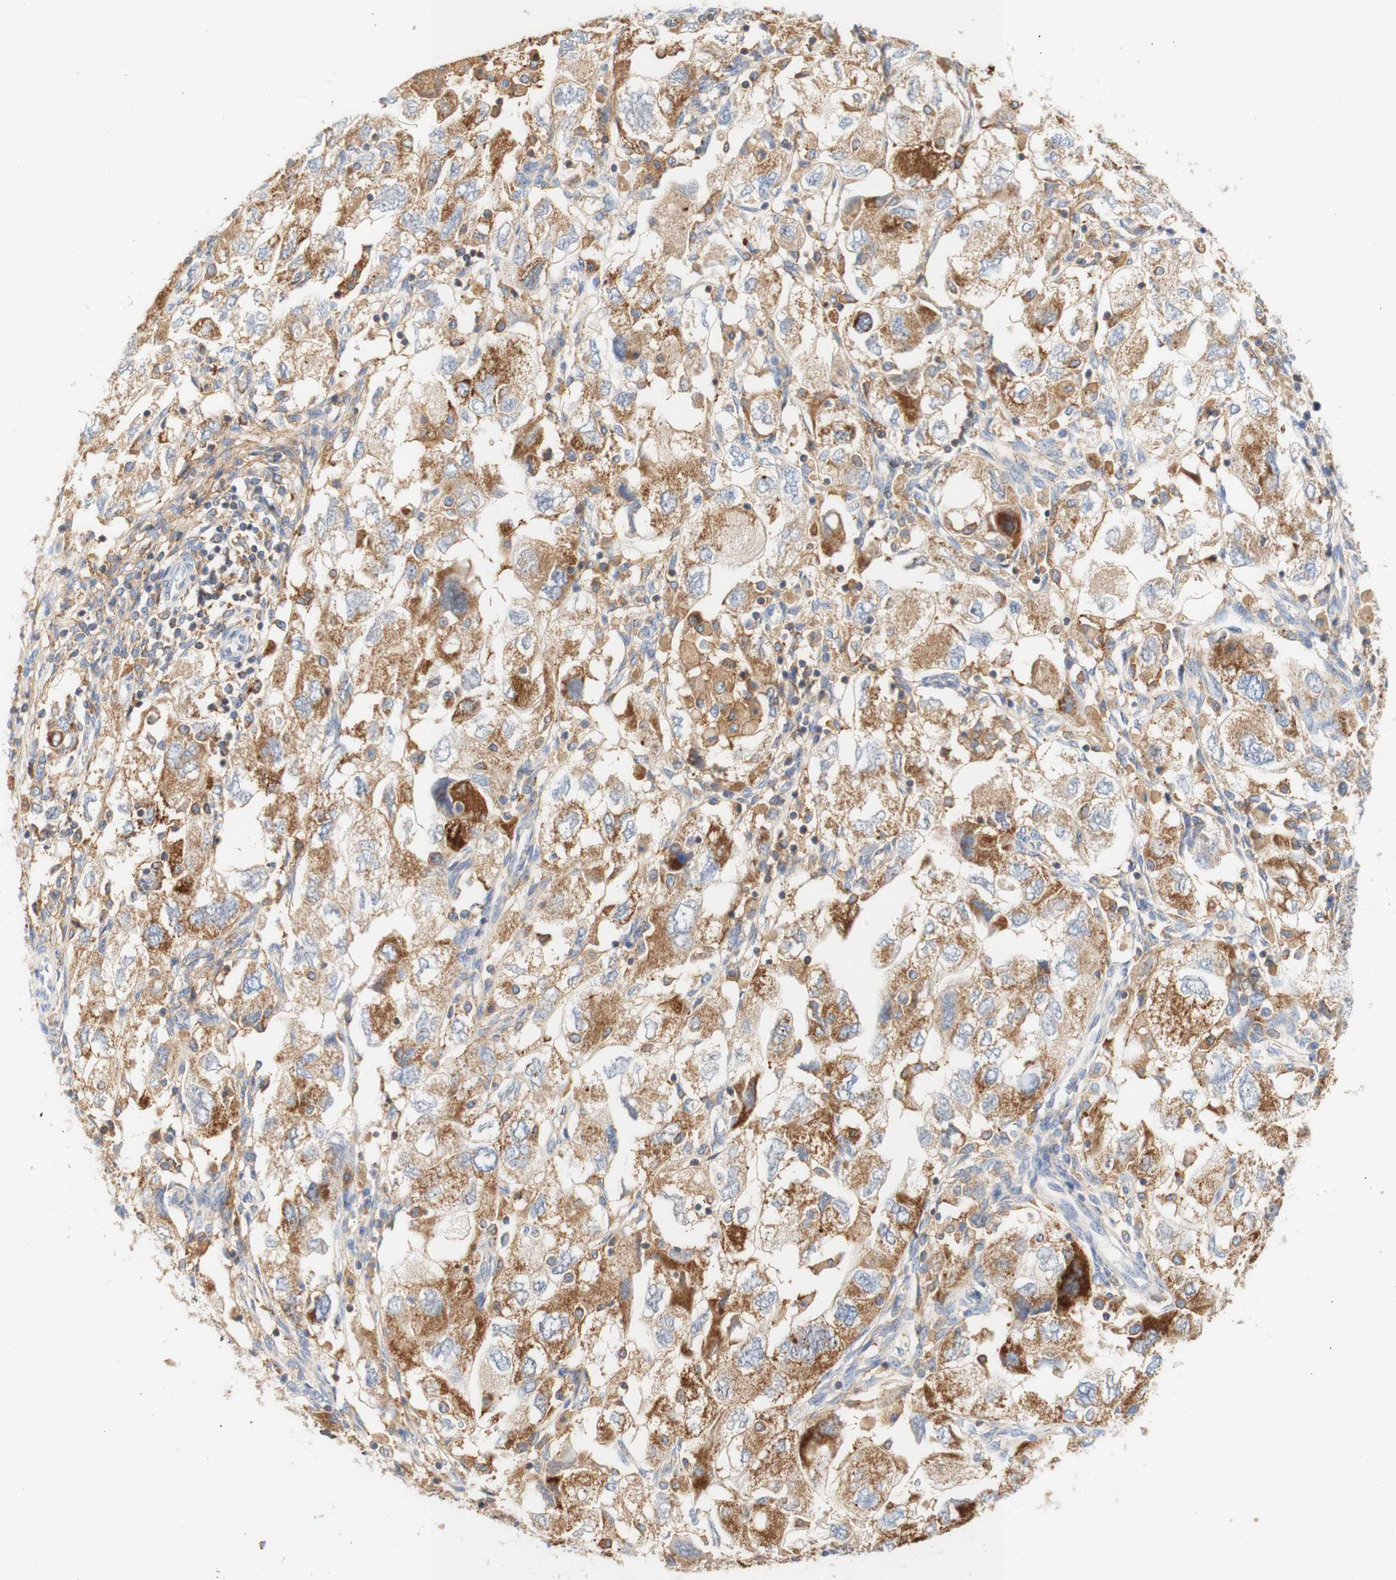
{"staining": {"intensity": "moderate", "quantity": ">75%", "location": "cytoplasmic/membranous"}, "tissue": "ovarian cancer", "cell_type": "Tumor cells", "image_type": "cancer", "snomed": [{"axis": "morphology", "description": "Carcinoma, NOS"}, {"axis": "morphology", "description": "Cystadenocarcinoma, serous, NOS"}, {"axis": "topography", "description": "Ovary"}], "caption": "A micrograph of human ovarian cancer (serous cystadenocarcinoma) stained for a protein reveals moderate cytoplasmic/membranous brown staining in tumor cells.", "gene": "PCDH7", "patient": {"sex": "female", "age": 69}}